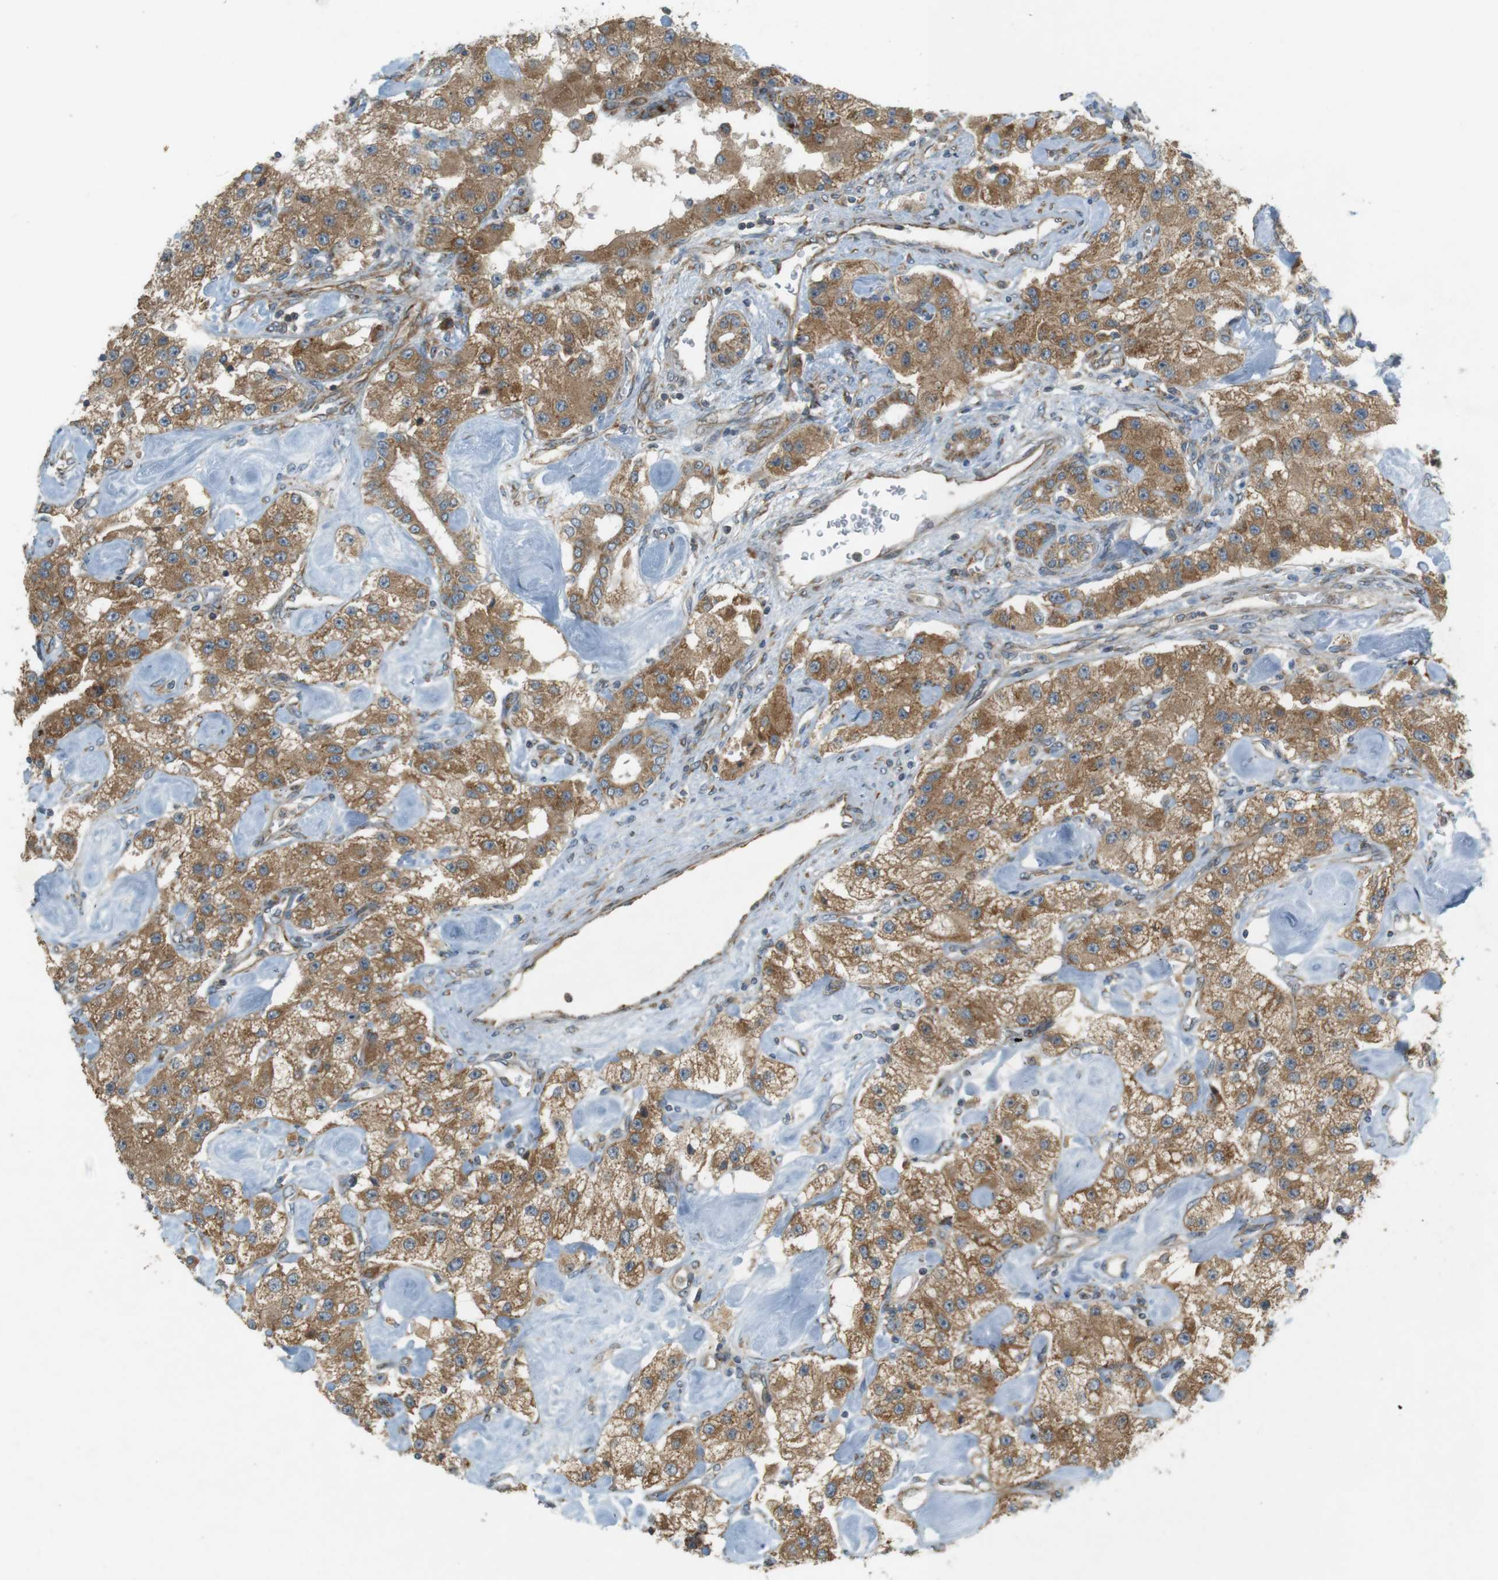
{"staining": {"intensity": "moderate", "quantity": ">75%", "location": "cytoplasmic/membranous"}, "tissue": "carcinoid", "cell_type": "Tumor cells", "image_type": "cancer", "snomed": [{"axis": "morphology", "description": "Carcinoid, malignant, NOS"}, {"axis": "topography", "description": "Pancreas"}], "caption": "This image reveals IHC staining of human carcinoid, with medium moderate cytoplasmic/membranous staining in approximately >75% of tumor cells.", "gene": "SLC41A1", "patient": {"sex": "male", "age": 41}}